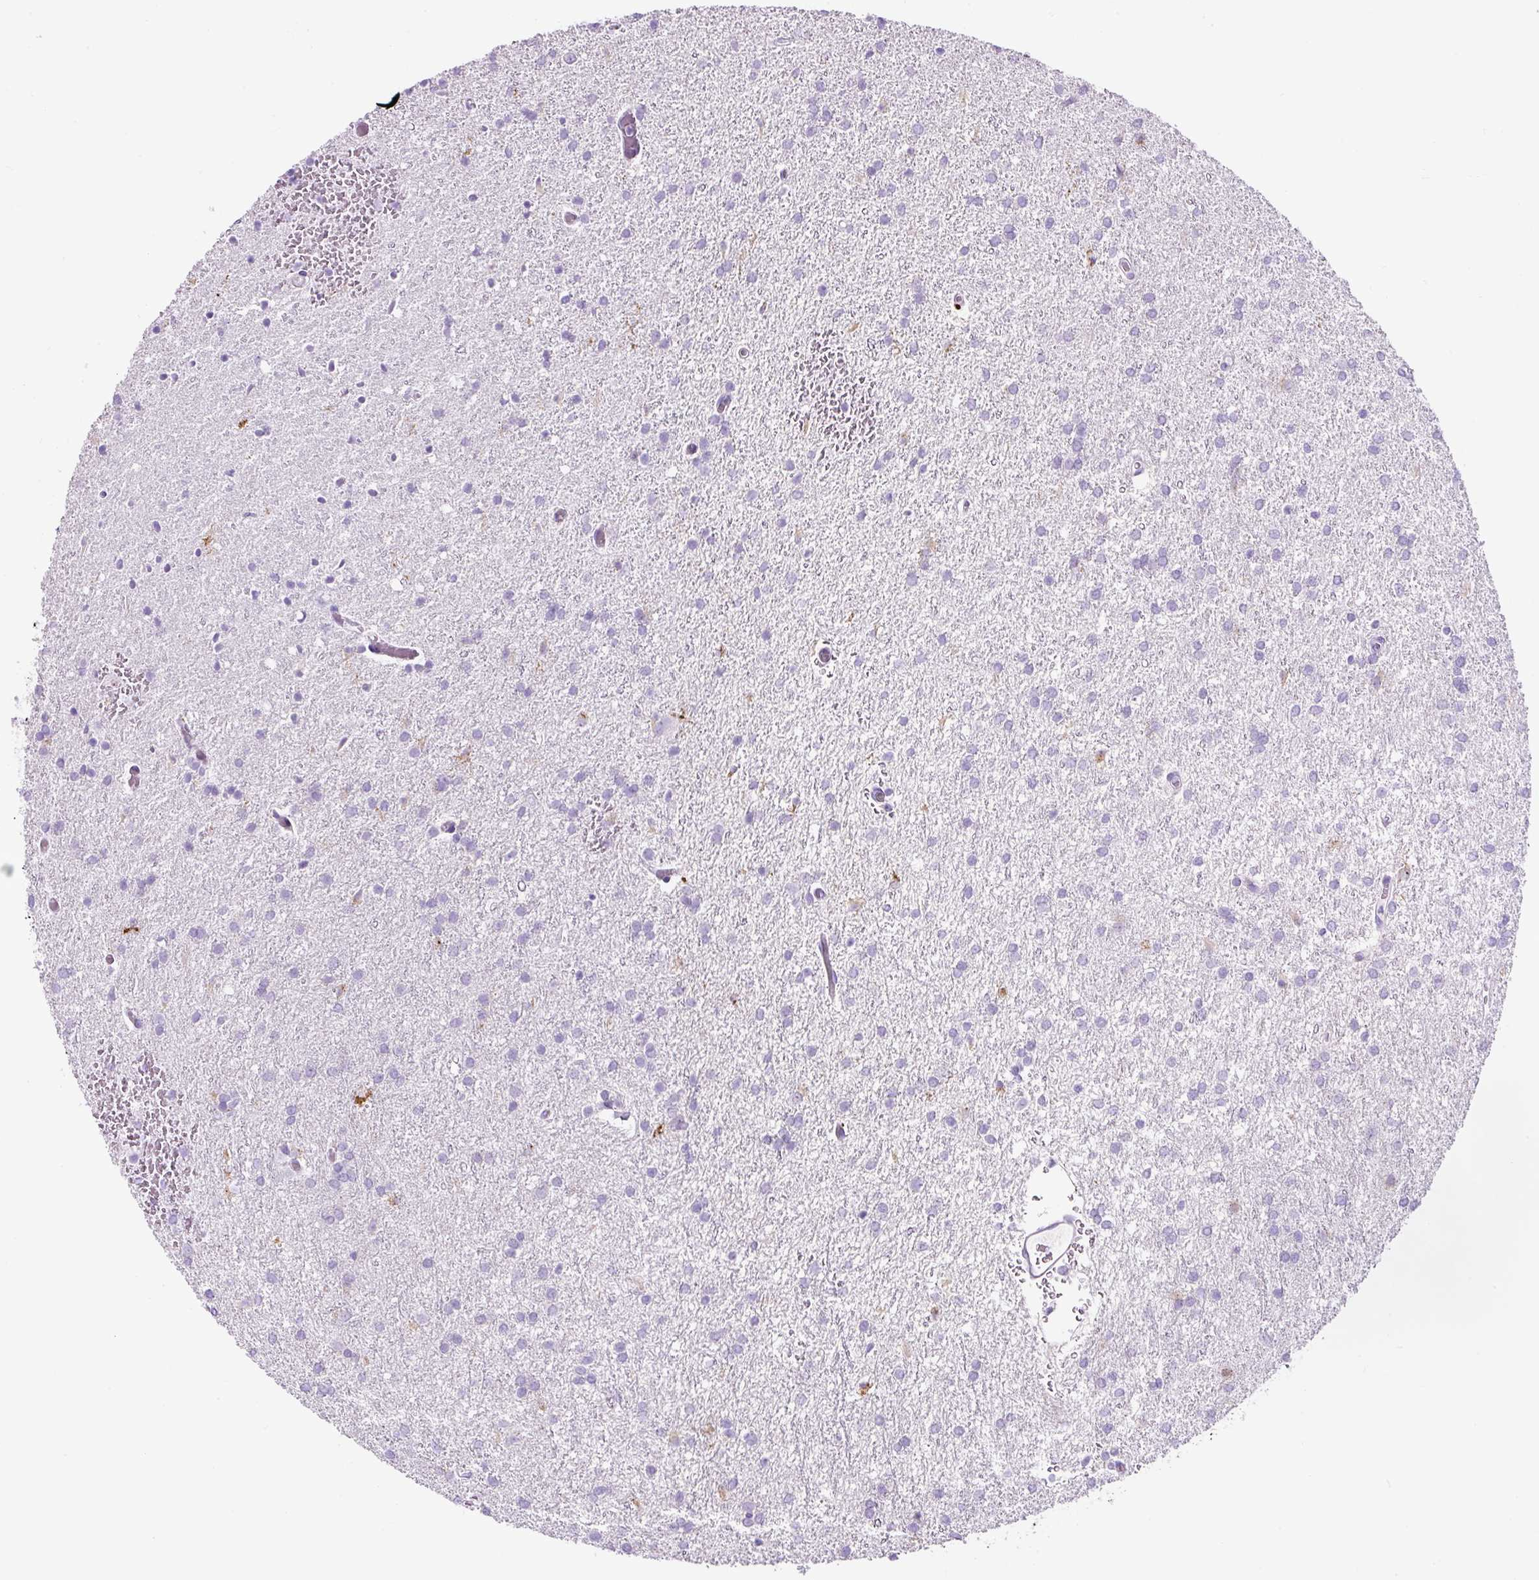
{"staining": {"intensity": "negative", "quantity": "none", "location": "none"}, "tissue": "glioma", "cell_type": "Tumor cells", "image_type": "cancer", "snomed": [{"axis": "morphology", "description": "Glioma, malignant, High grade"}, {"axis": "topography", "description": "Brain"}], "caption": "Immunohistochemistry (IHC) image of human glioma stained for a protein (brown), which reveals no expression in tumor cells.", "gene": "TMEM200B", "patient": {"sex": "female", "age": 50}}